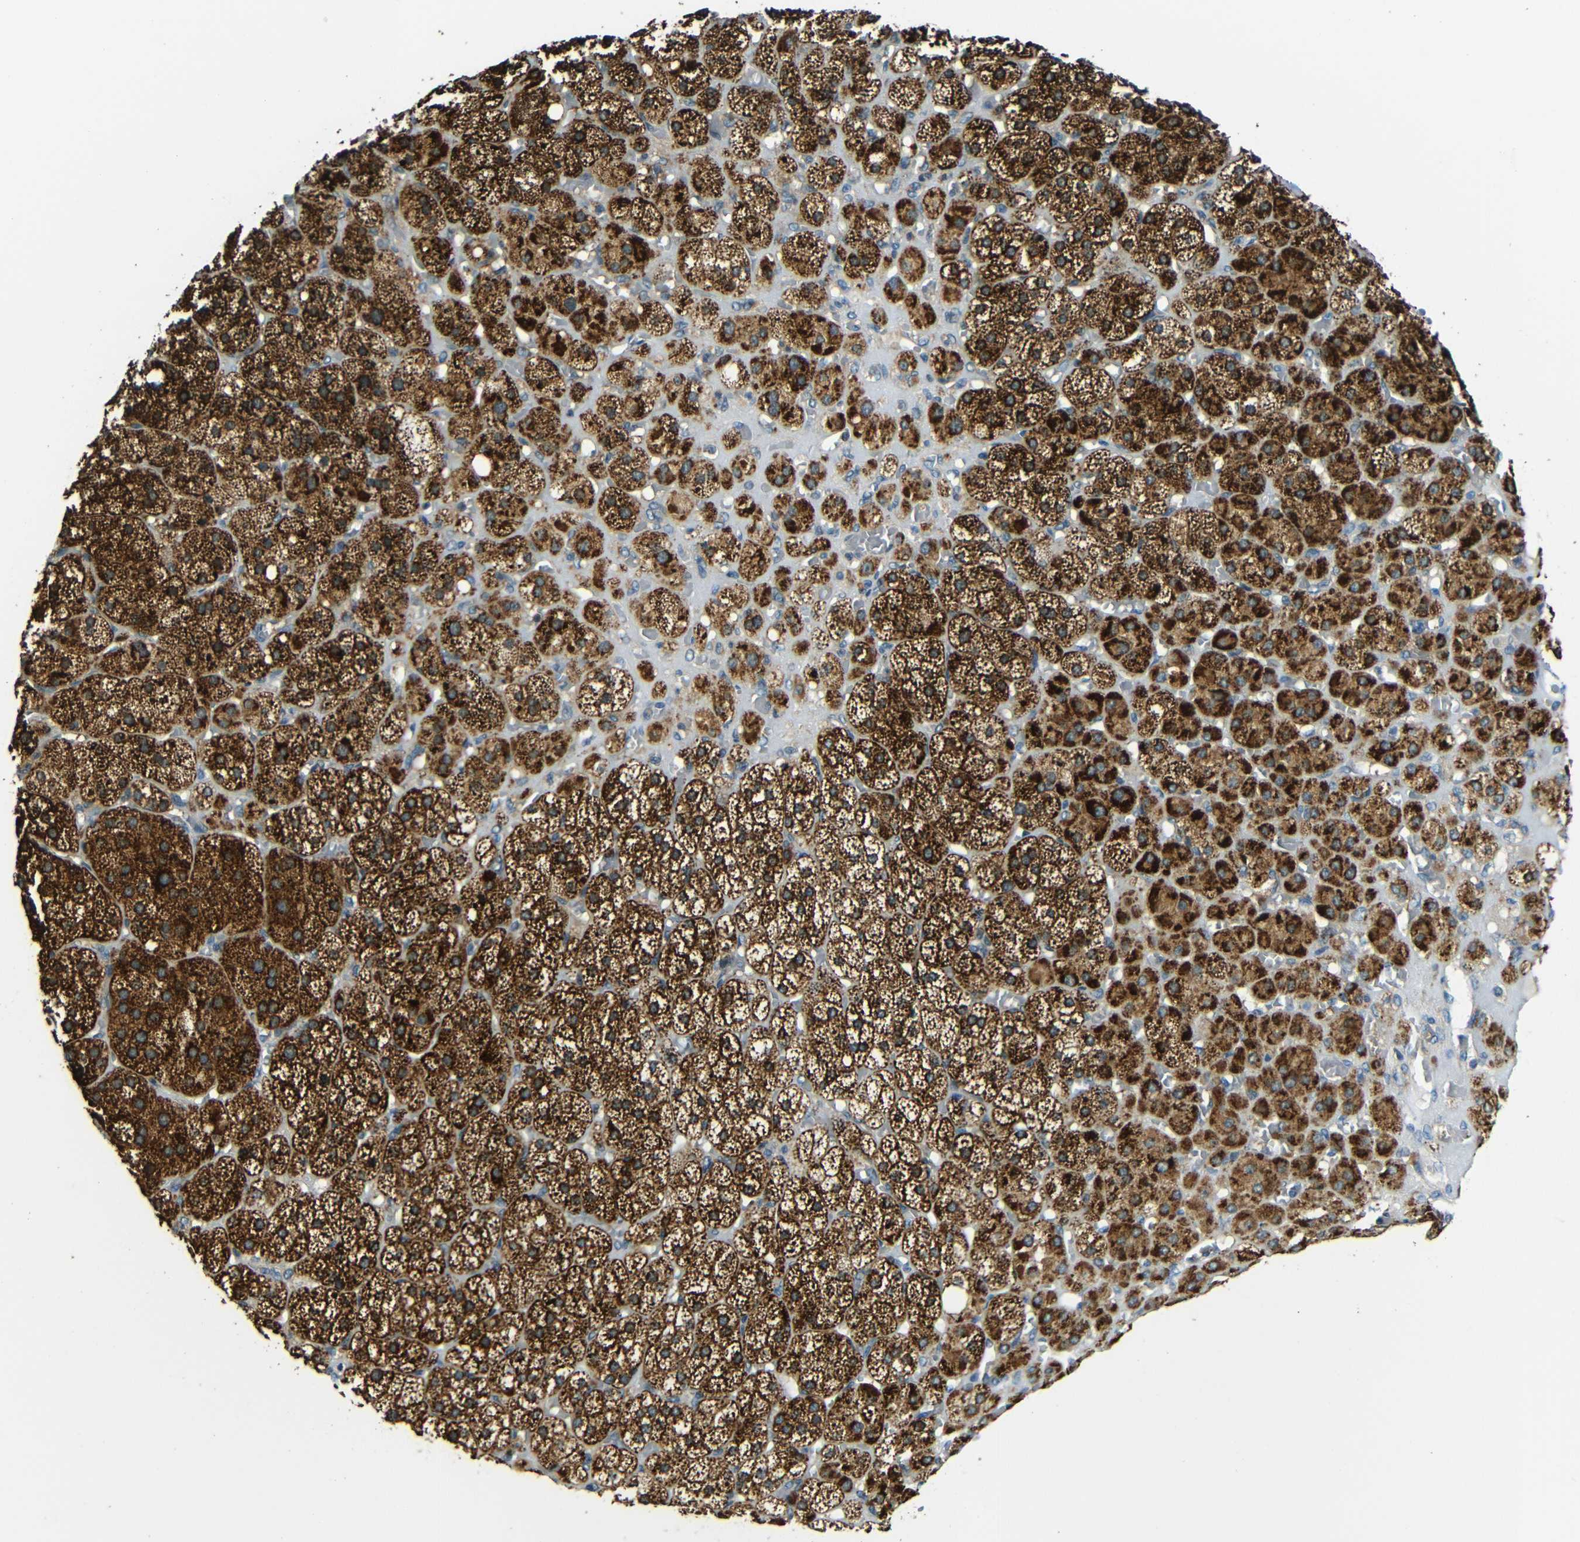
{"staining": {"intensity": "strong", "quantity": ">75%", "location": "cytoplasmic/membranous"}, "tissue": "adrenal gland", "cell_type": "Glandular cells", "image_type": "normal", "snomed": [{"axis": "morphology", "description": "Normal tissue, NOS"}, {"axis": "topography", "description": "Adrenal gland"}], "caption": "Strong cytoplasmic/membranous expression for a protein is identified in approximately >75% of glandular cells of benign adrenal gland using immunohistochemistry.", "gene": "FNDC3A", "patient": {"sex": "female", "age": 71}}